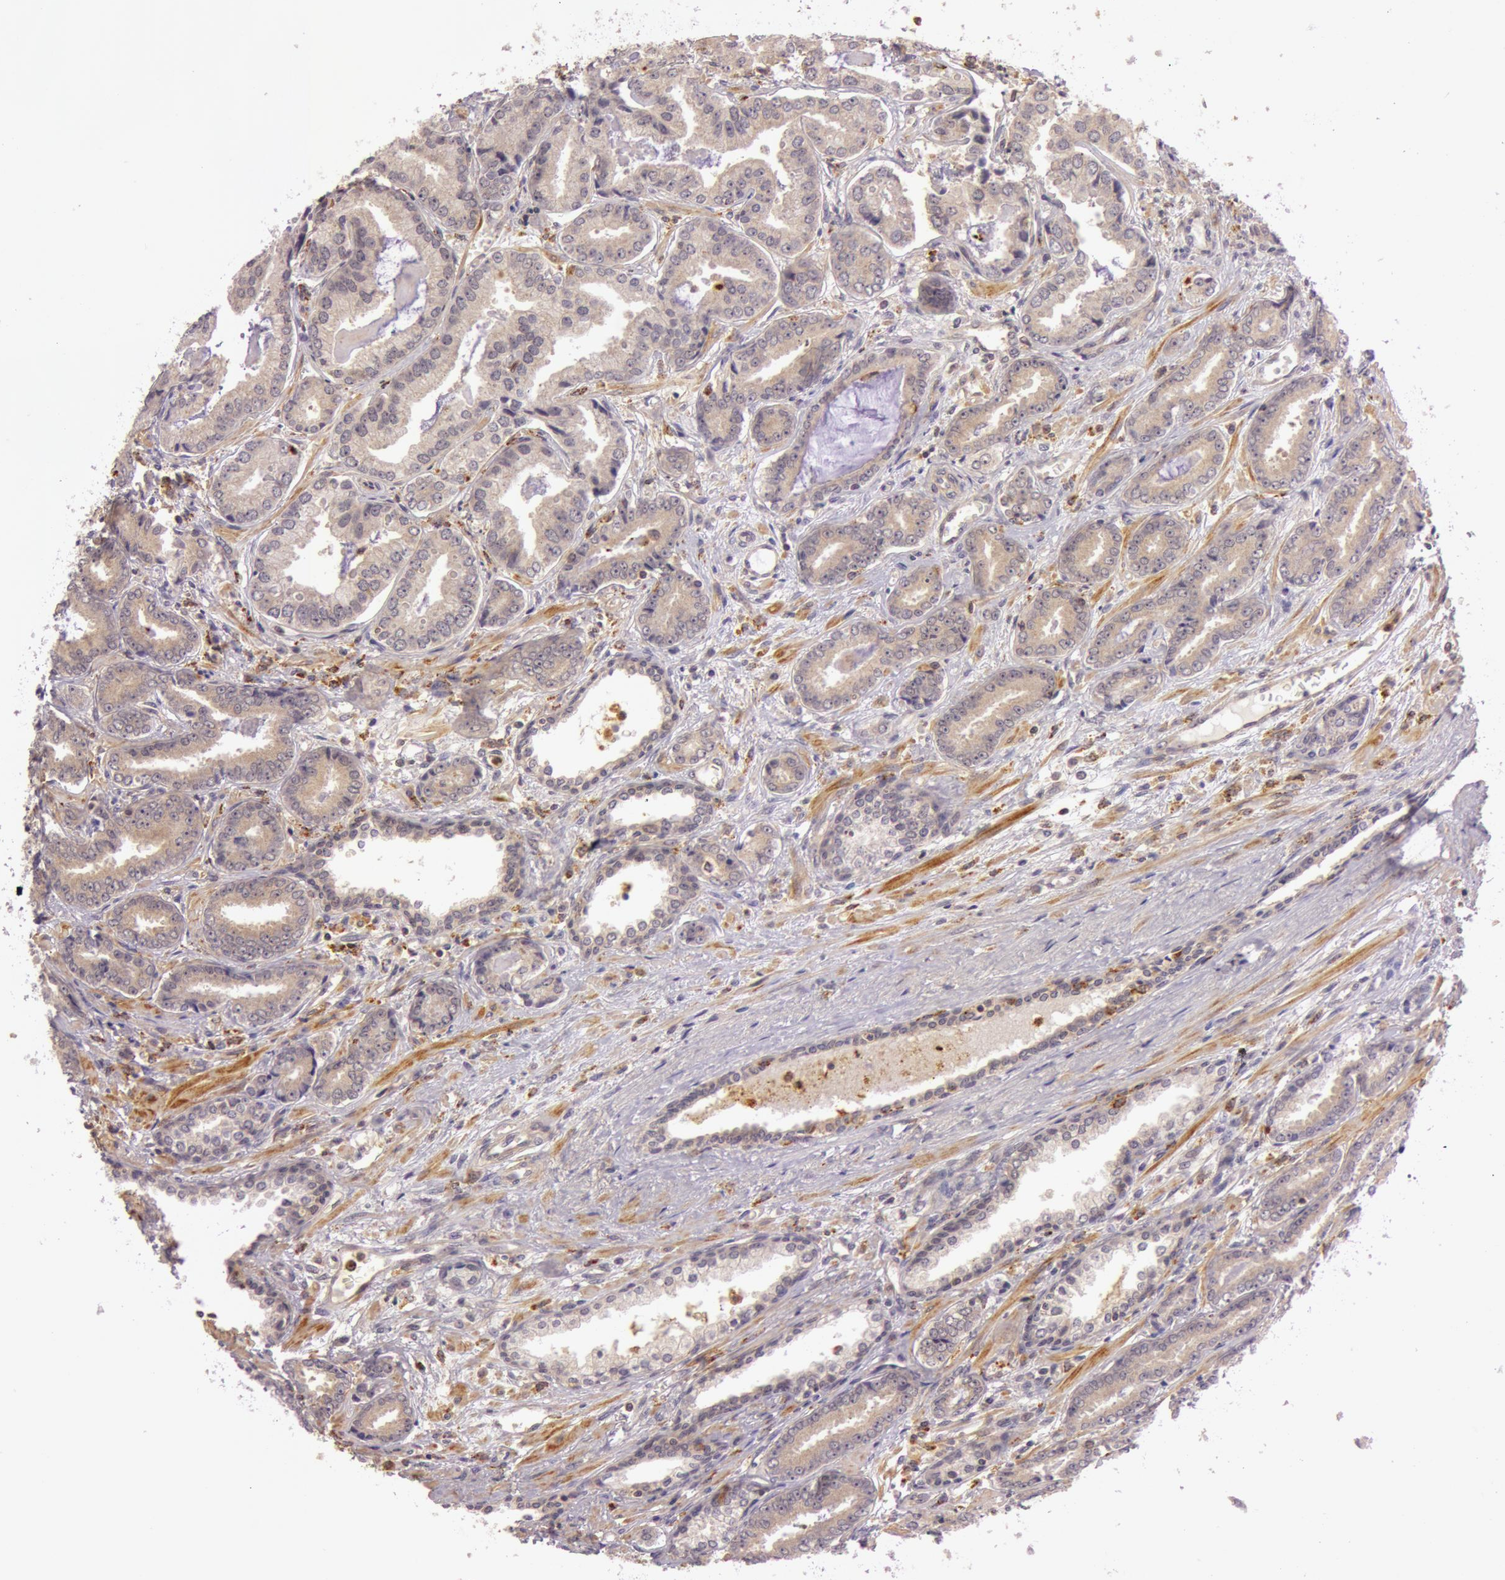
{"staining": {"intensity": "weak", "quantity": ">75%", "location": "cytoplasmic/membranous"}, "tissue": "prostate cancer", "cell_type": "Tumor cells", "image_type": "cancer", "snomed": [{"axis": "morphology", "description": "Adenocarcinoma, Low grade"}, {"axis": "topography", "description": "Prostate"}], "caption": "A photomicrograph showing weak cytoplasmic/membranous positivity in about >75% of tumor cells in prostate cancer (adenocarcinoma (low-grade)), as visualized by brown immunohistochemical staining.", "gene": "ATG2B", "patient": {"sex": "male", "age": 65}}